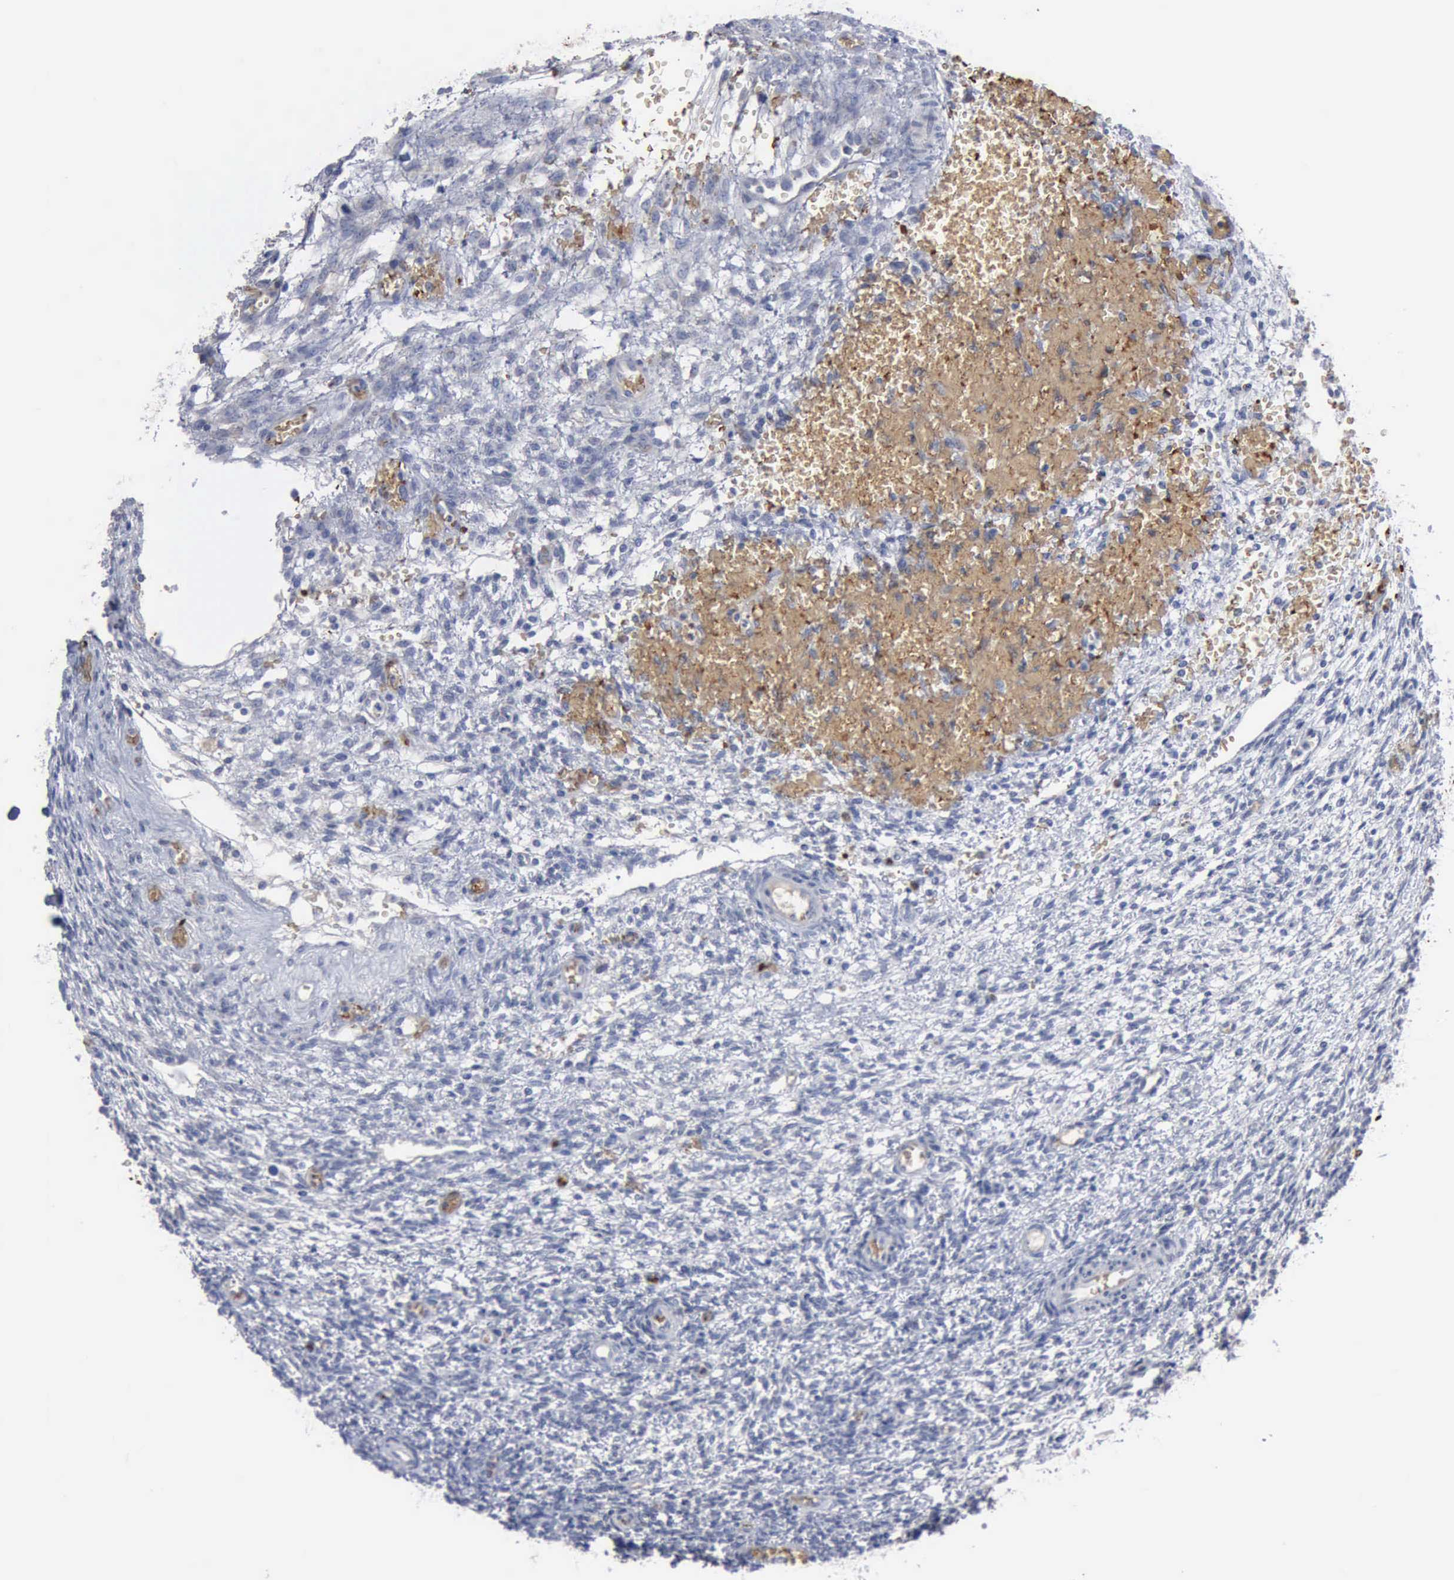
{"staining": {"intensity": "negative", "quantity": "none", "location": "none"}, "tissue": "ovary", "cell_type": "Follicle cells", "image_type": "normal", "snomed": [{"axis": "morphology", "description": "Normal tissue, NOS"}, {"axis": "topography", "description": "Ovary"}], "caption": "This is an IHC micrograph of normal human ovary. There is no staining in follicle cells.", "gene": "TGFB1", "patient": {"sex": "female", "age": 39}}